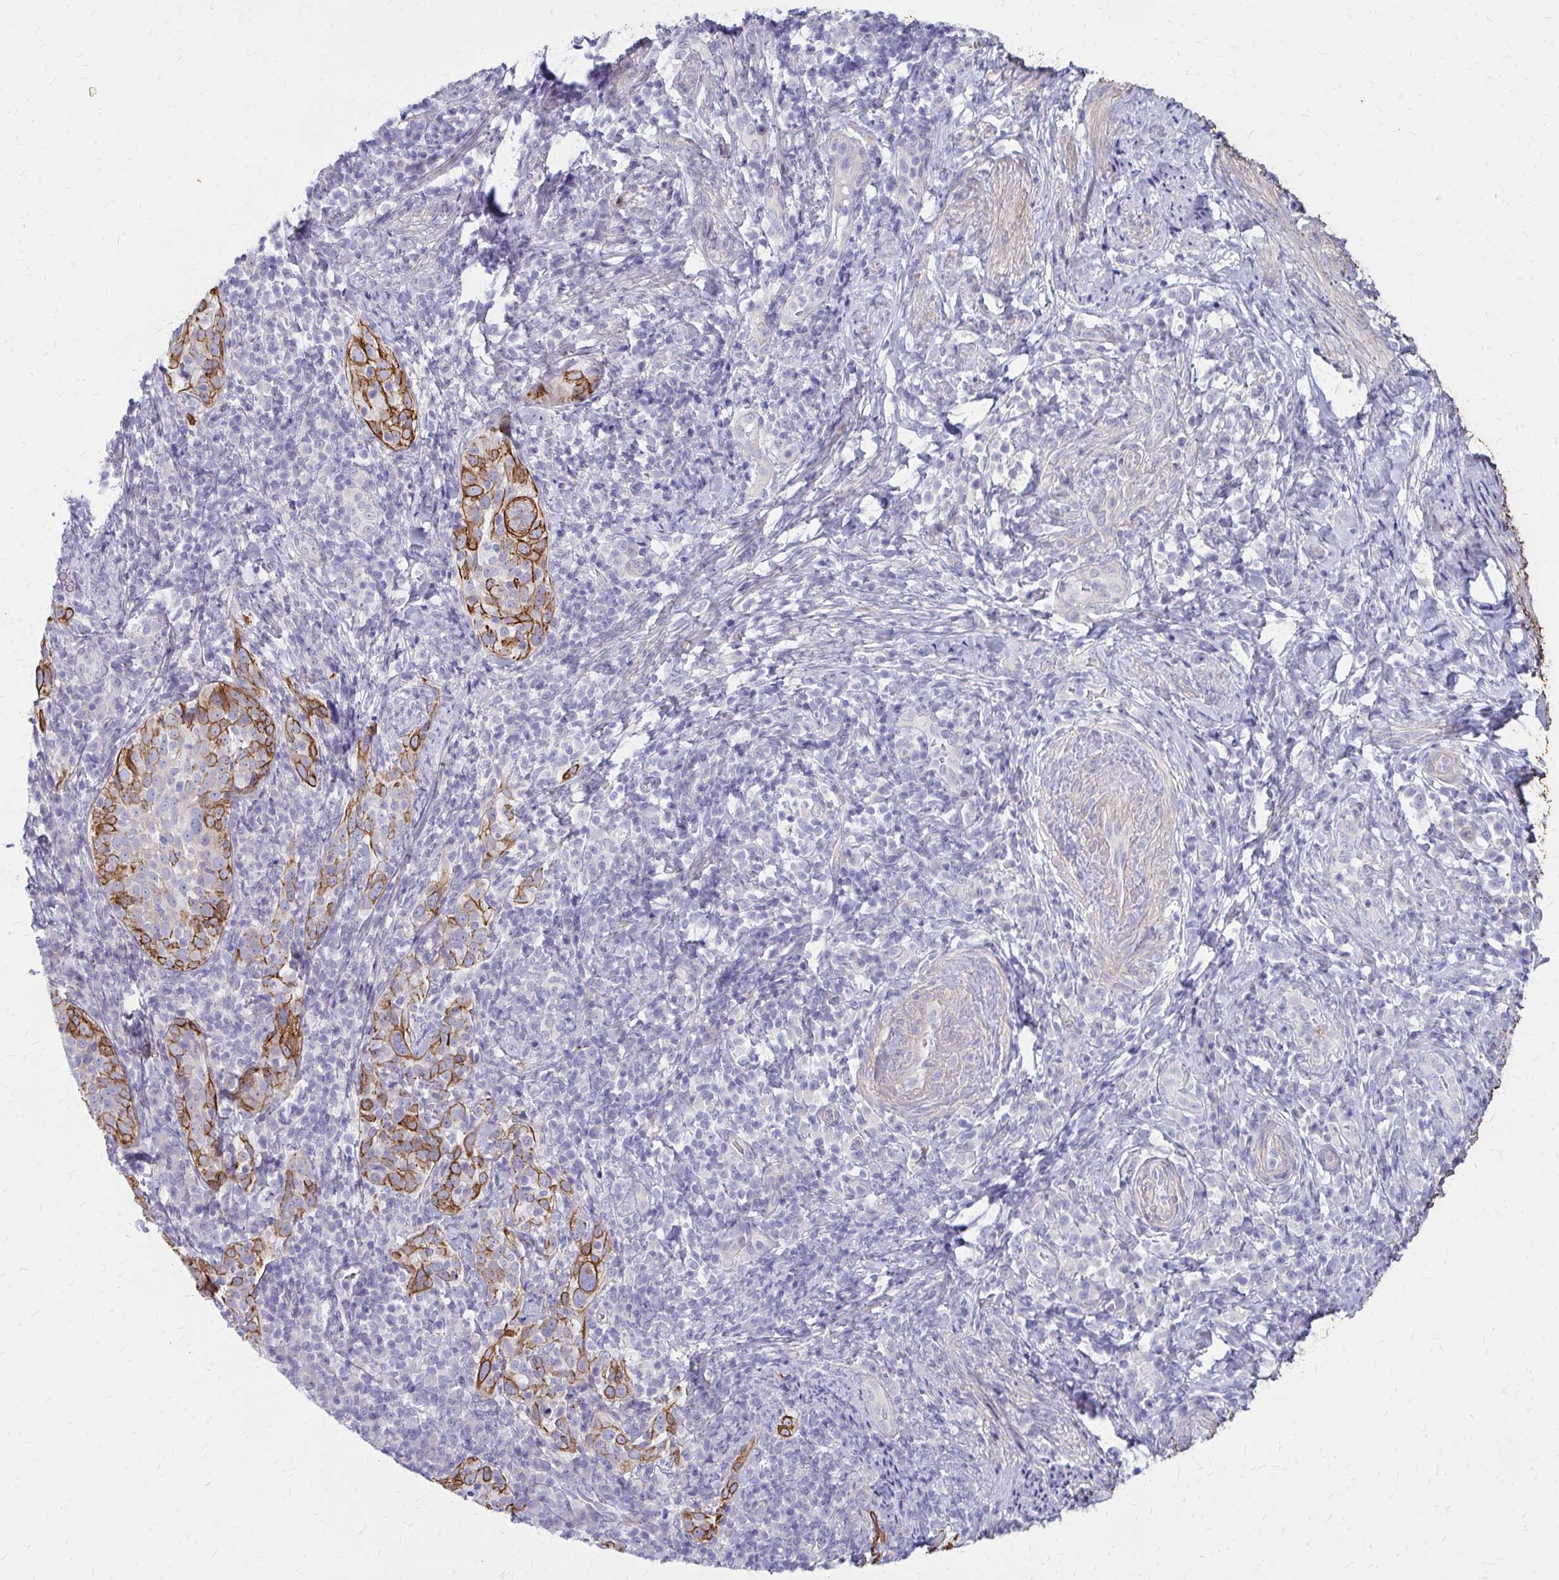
{"staining": {"intensity": "strong", "quantity": "25%-75%", "location": "cytoplasmic/membranous"}, "tissue": "cervical cancer", "cell_type": "Tumor cells", "image_type": "cancer", "snomed": [{"axis": "morphology", "description": "Squamous cell carcinoma, NOS"}, {"axis": "topography", "description": "Cervix"}], "caption": "Immunohistochemistry histopathology image of neoplastic tissue: cervical squamous cell carcinoma stained using IHC displays high levels of strong protein expression localized specifically in the cytoplasmic/membranous of tumor cells, appearing as a cytoplasmic/membranous brown color.", "gene": "GLYATL2", "patient": {"sex": "female", "age": 75}}